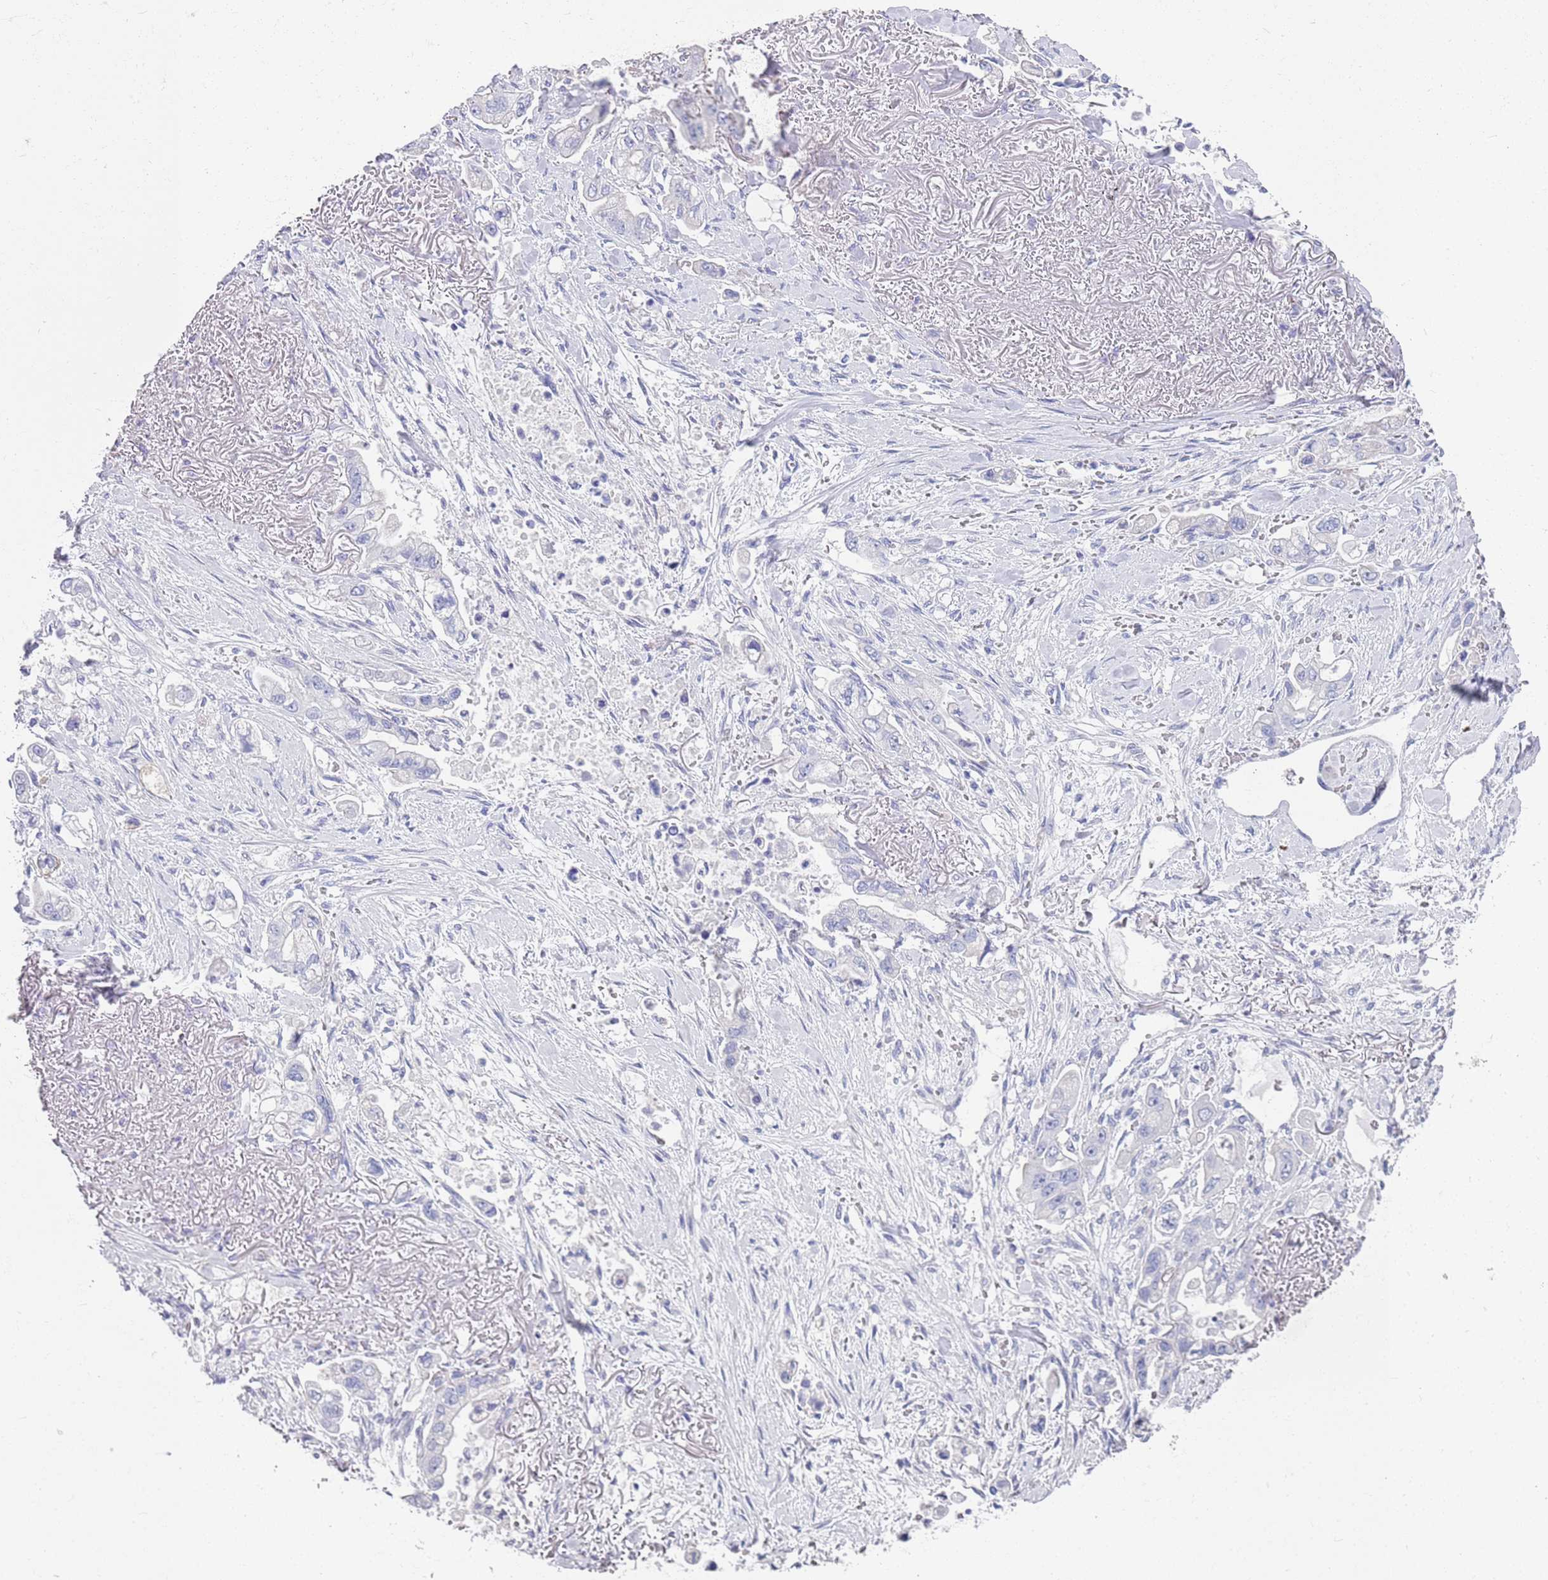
{"staining": {"intensity": "negative", "quantity": "none", "location": "none"}, "tissue": "stomach cancer", "cell_type": "Tumor cells", "image_type": "cancer", "snomed": [{"axis": "morphology", "description": "Adenocarcinoma, NOS"}, {"axis": "topography", "description": "Stomach"}], "caption": "Immunohistochemical staining of stomach cancer displays no significant expression in tumor cells.", "gene": "CPXM2", "patient": {"sex": "male", "age": 62}}